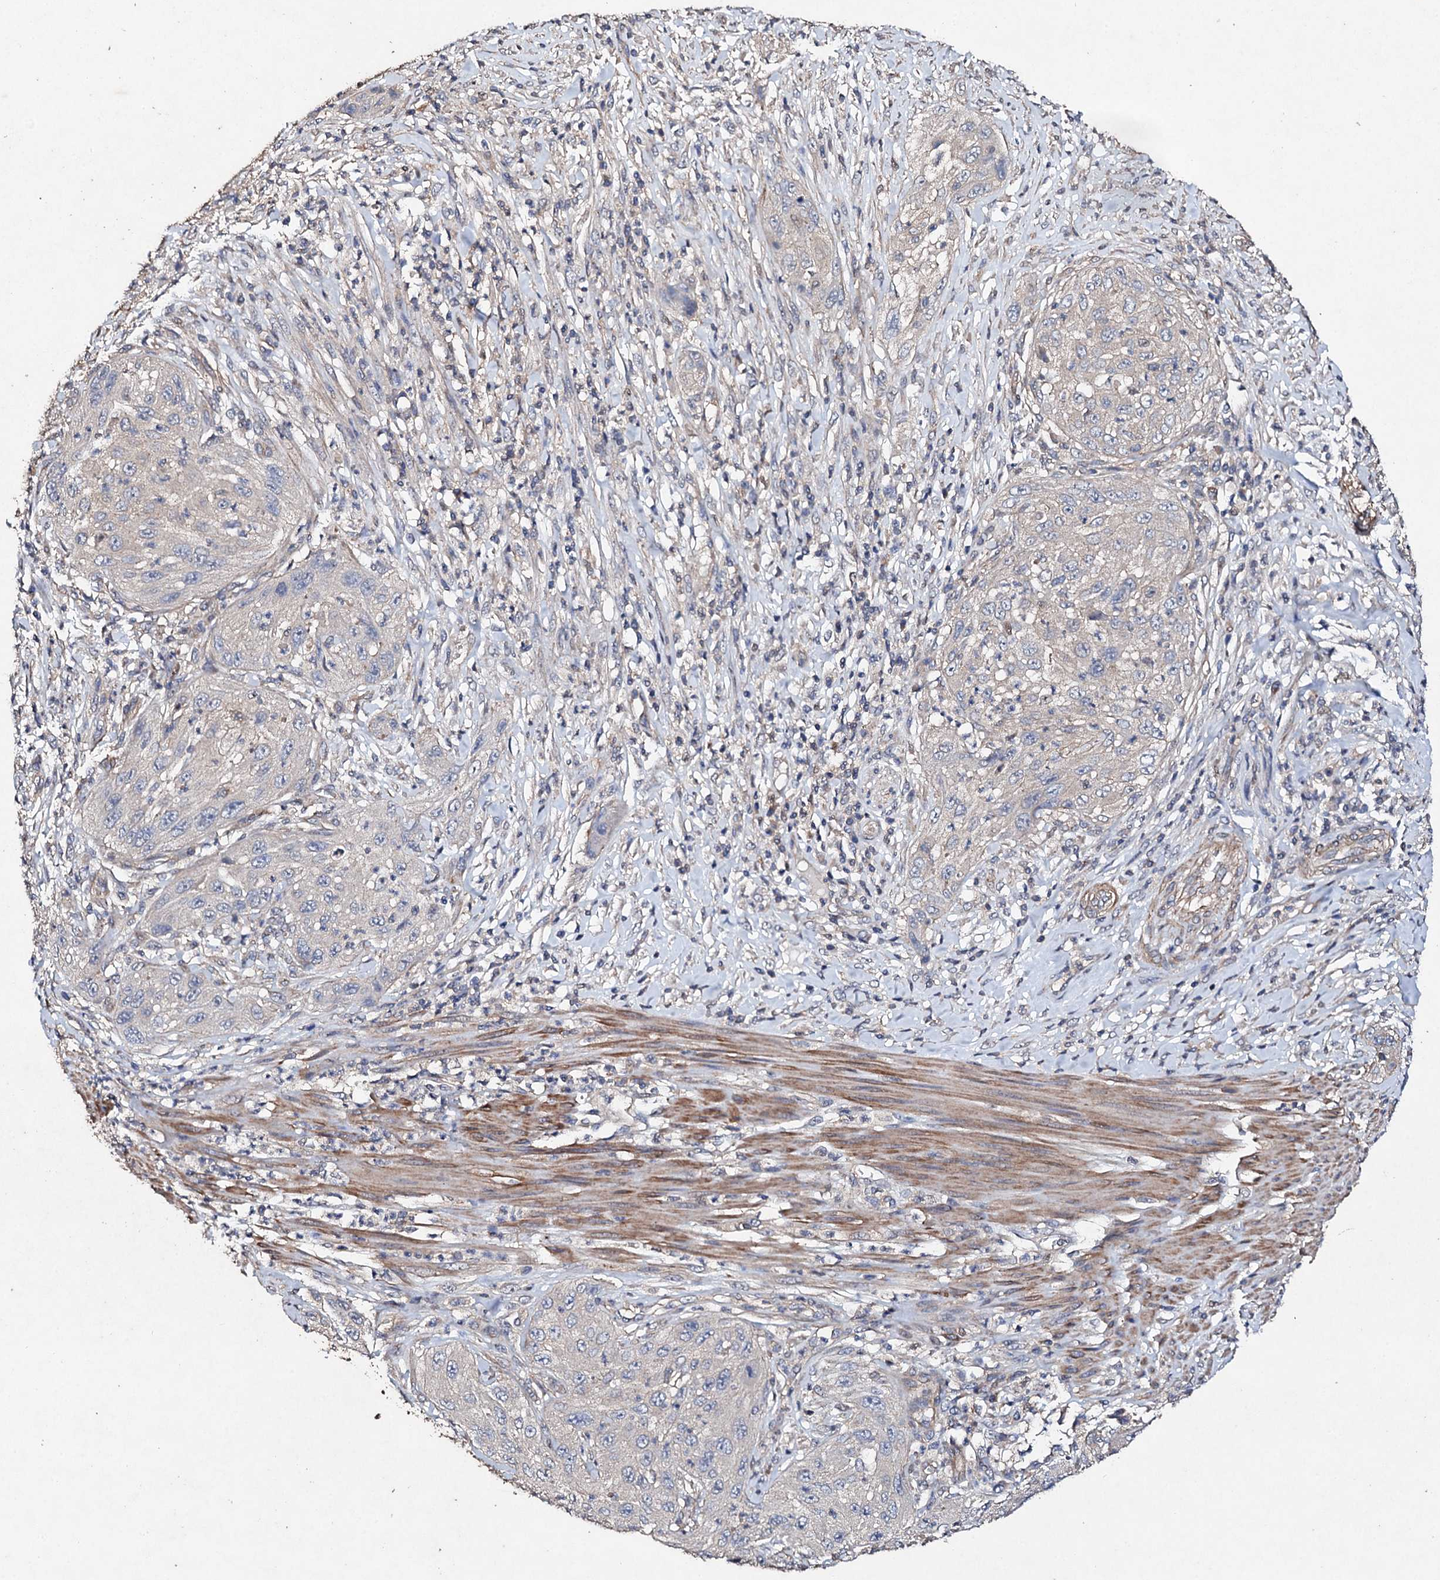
{"staining": {"intensity": "weak", "quantity": "<25%", "location": "cytoplasmic/membranous"}, "tissue": "cervical cancer", "cell_type": "Tumor cells", "image_type": "cancer", "snomed": [{"axis": "morphology", "description": "Squamous cell carcinoma, NOS"}, {"axis": "topography", "description": "Cervix"}], "caption": "DAB immunohistochemical staining of squamous cell carcinoma (cervical) exhibits no significant staining in tumor cells.", "gene": "MOCOS", "patient": {"sex": "female", "age": 42}}